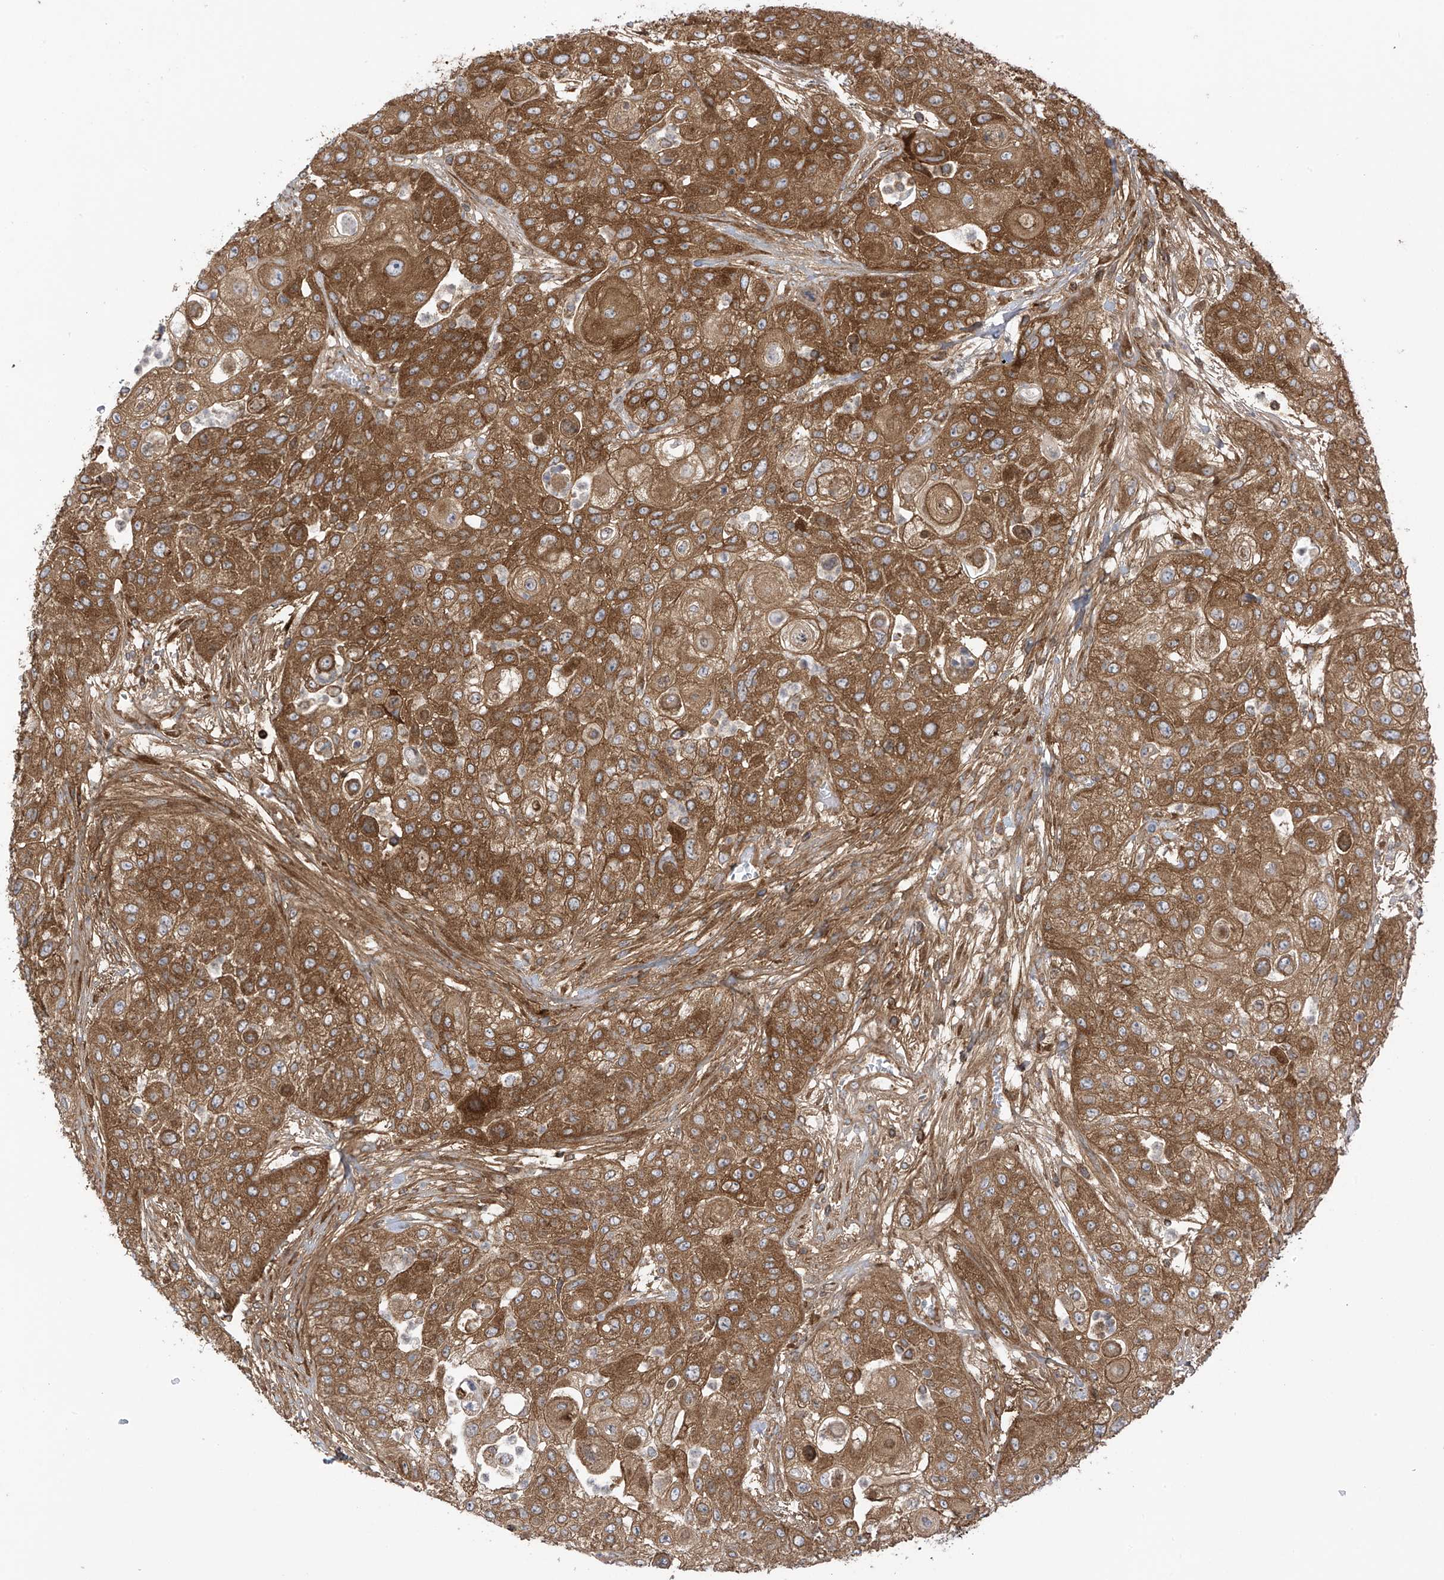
{"staining": {"intensity": "moderate", "quantity": ">75%", "location": "cytoplasmic/membranous"}, "tissue": "urothelial cancer", "cell_type": "Tumor cells", "image_type": "cancer", "snomed": [{"axis": "morphology", "description": "Urothelial carcinoma, High grade"}, {"axis": "topography", "description": "Urinary bladder"}], "caption": "Protein analysis of high-grade urothelial carcinoma tissue reveals moderate cytoplasmic/membranous staining in approximately >75% of tumor cells.", "gene": "REPS1", "patient": {"sex": "female", "age": 79}}